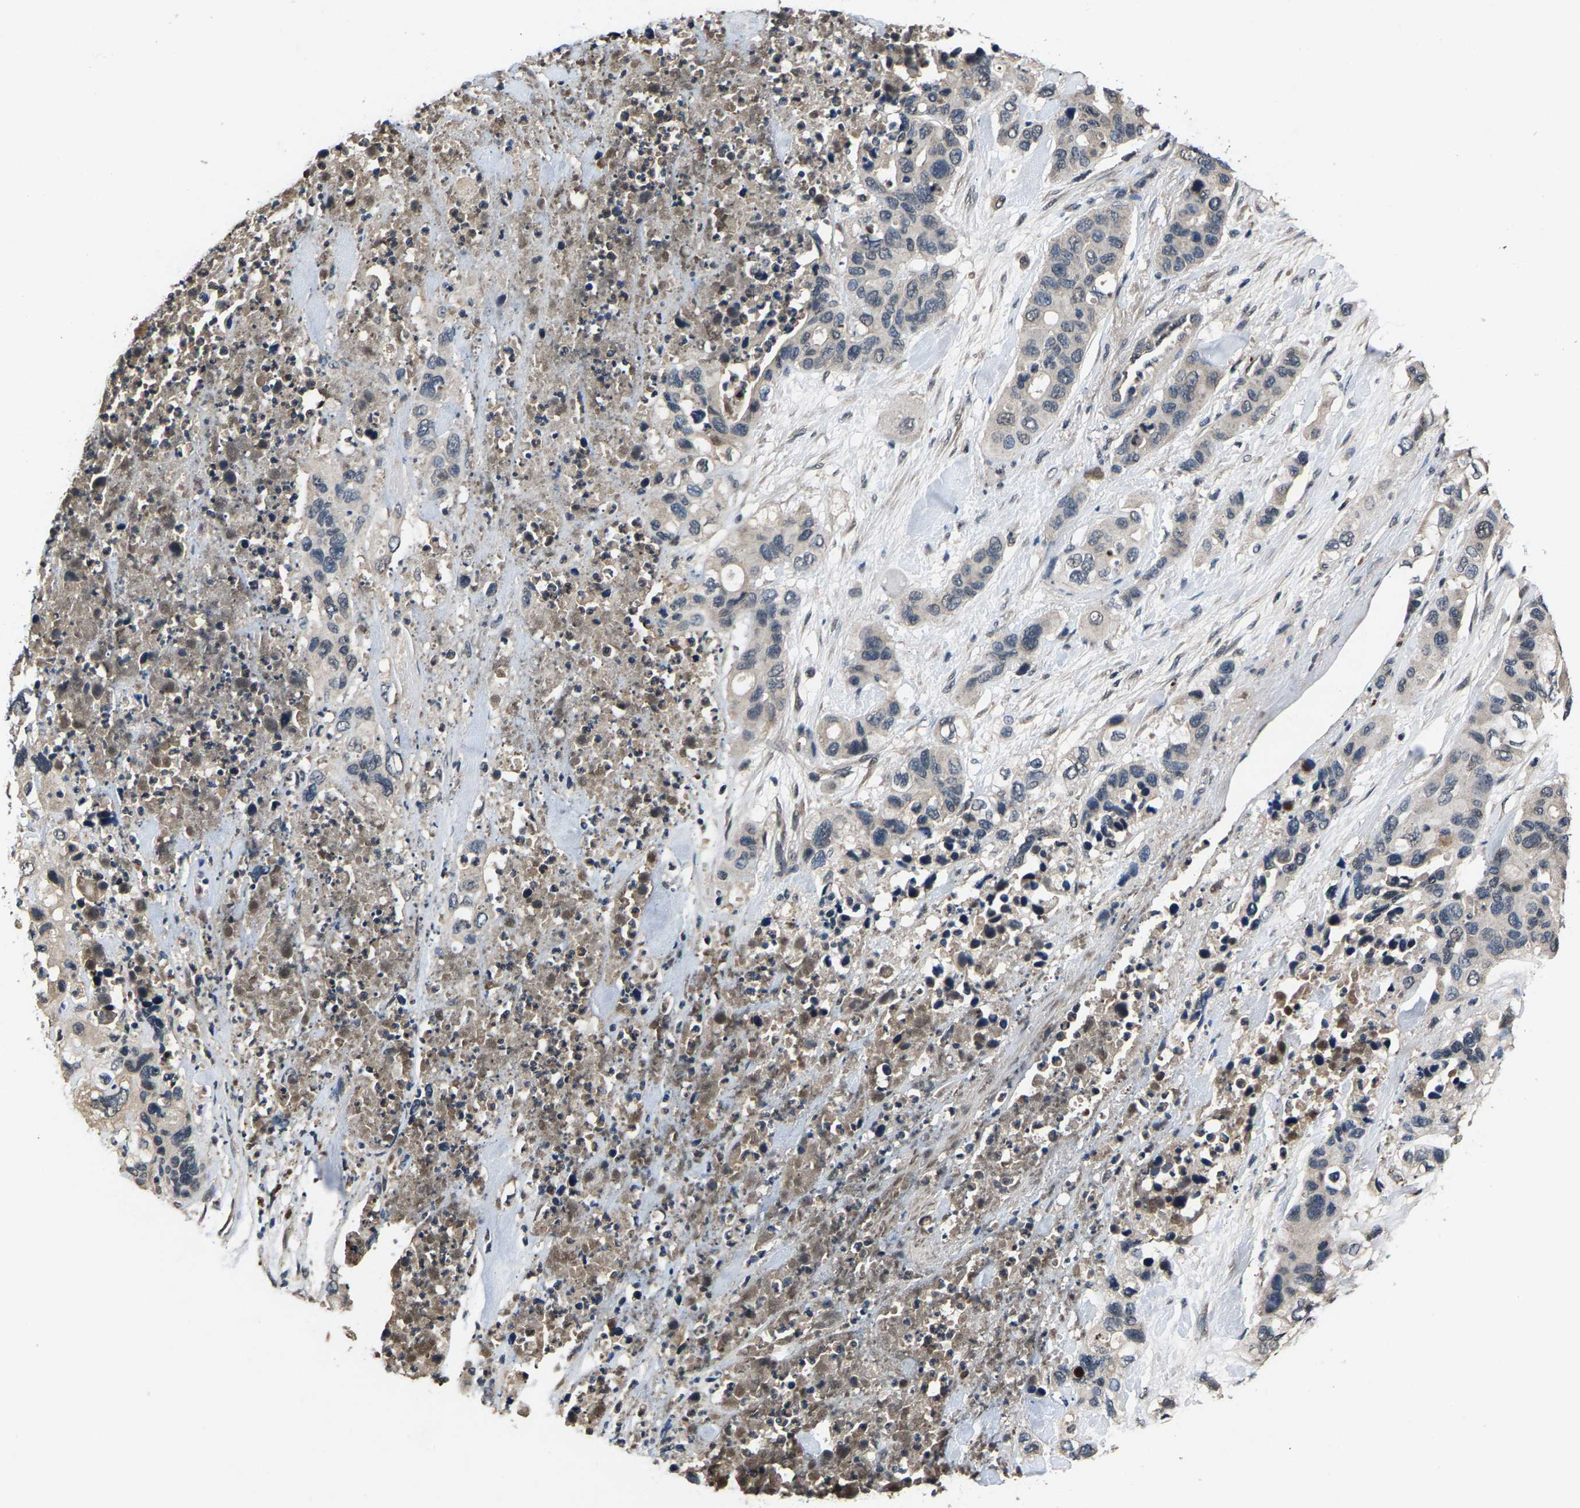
{"staining": {"intensity": "weak", "quantity": "<25%", "location": "cytoplasmic/membranous"}, "tissue": "pancreatic cancer", "cell_type": "Tumor cells", "image_type": "cancer", "snomed": [{"axis": "morphology", "description": "Adenocarcinoma, NOS"}, {"axis": "topography", "description": "Pancreas"}], "caption": "DAB immunohistochemical staining of pancreatic cancer (adenocarcinoma) exhibits no significant positivity in tumor cells. (Stains: DAB (3,3'-diaminobenzidine) immunohistochemistry (IHC) with hematoxylin counter stain, Microscopy: brightfield microscopy at high magnification).", "gene": "HUWE1", "patient": {"sex": "female", "age": 71}}